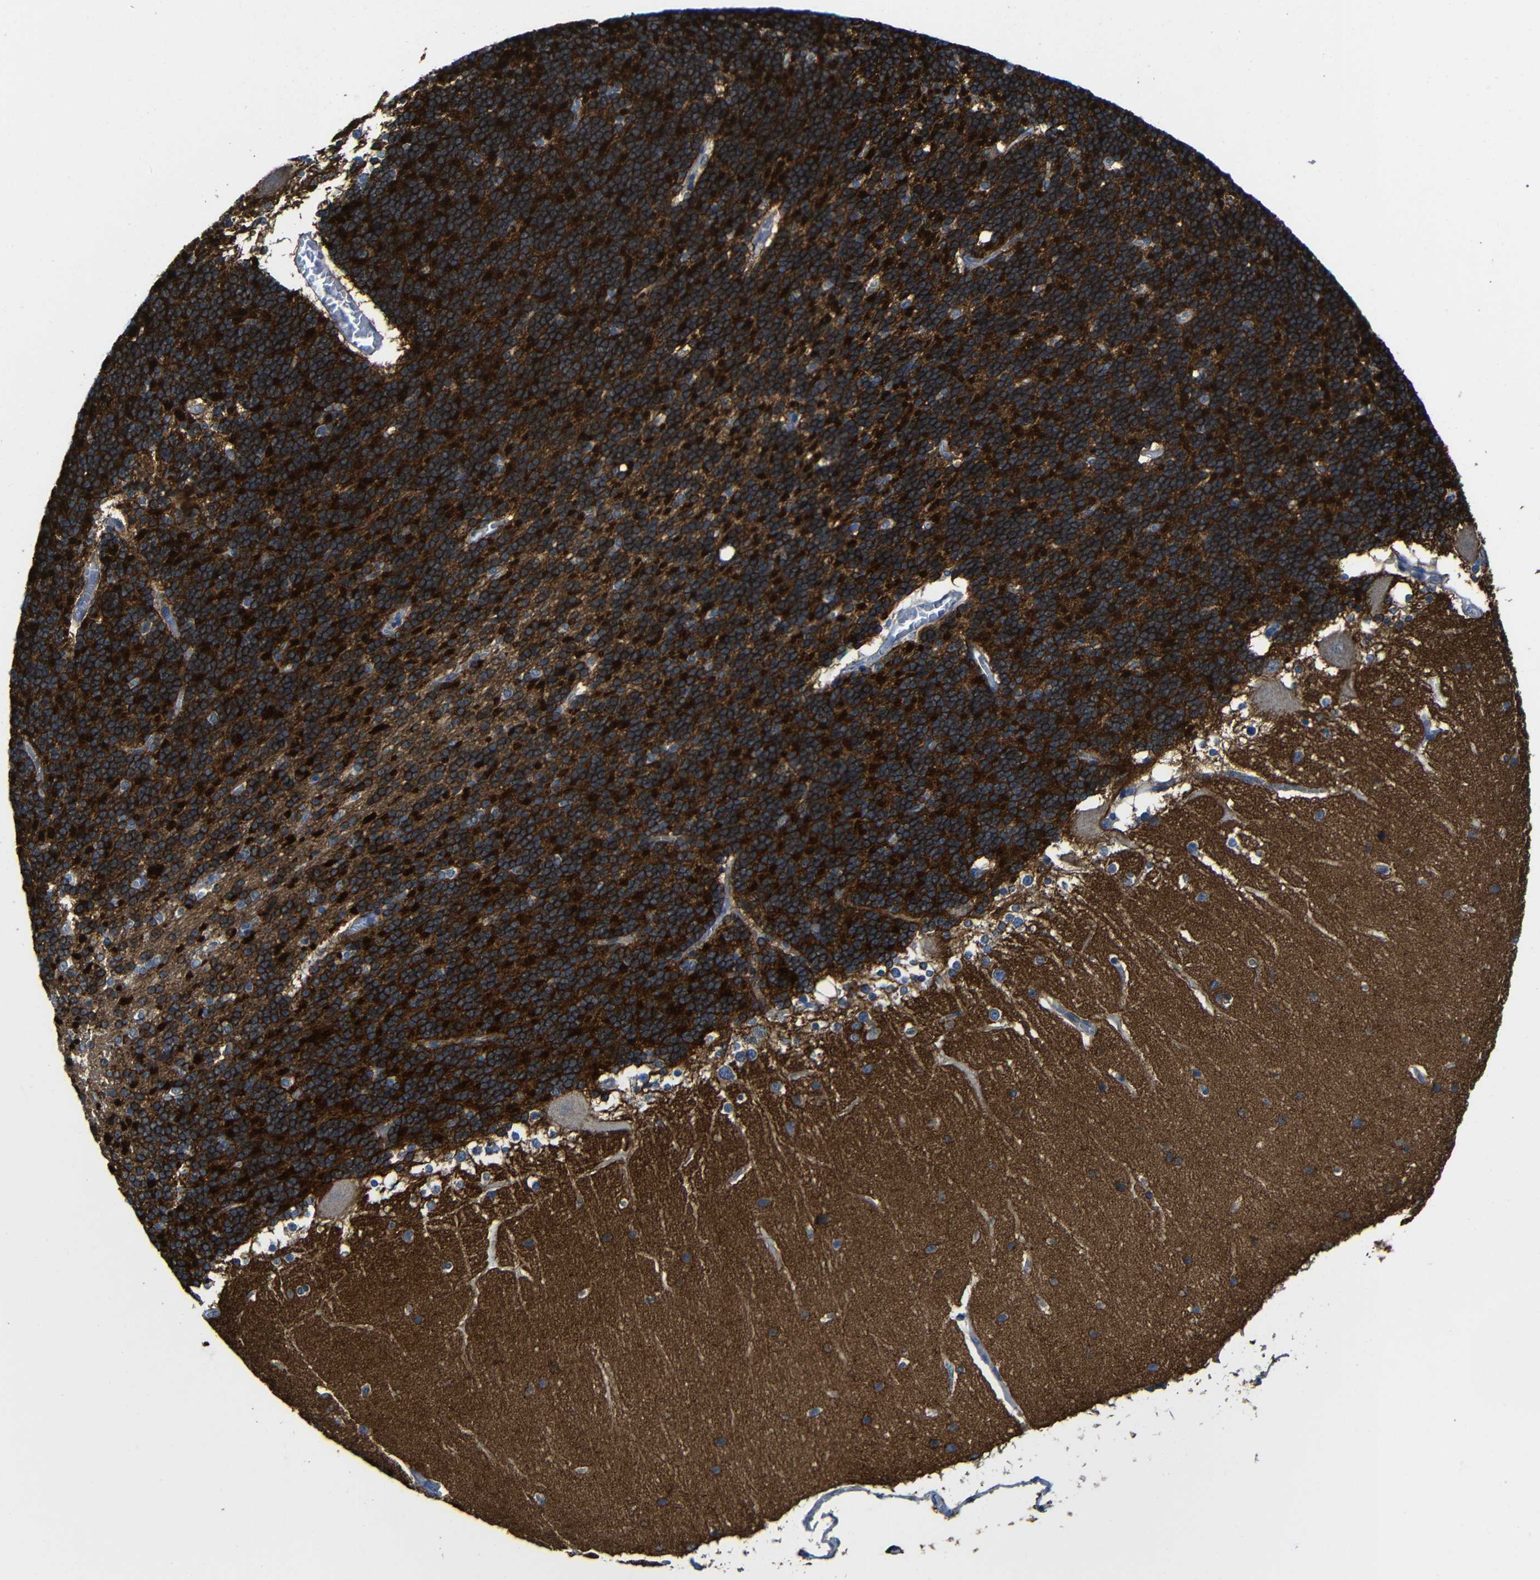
{"staining": {"intensity": "strong", "quantity": ">75%", "location": "cytoplasmic/membranous"}, "tissue": "cerebellum", "cell_type": "Cells in granular layer", "image_type": "normal", "snomed": [{"axis": "morphology", "description": "Normal tissue, NOS"}, {"axis": "topography", "description": "Cerebellum"}], "caption": "Protein expression analysis of normal human cerebellum reveals strong cytoplasmic/membranous expression in approximately >75% of cells in granular layer.", "gene": "ZNF90", "patient": {"sex": "female", "age": 19}}